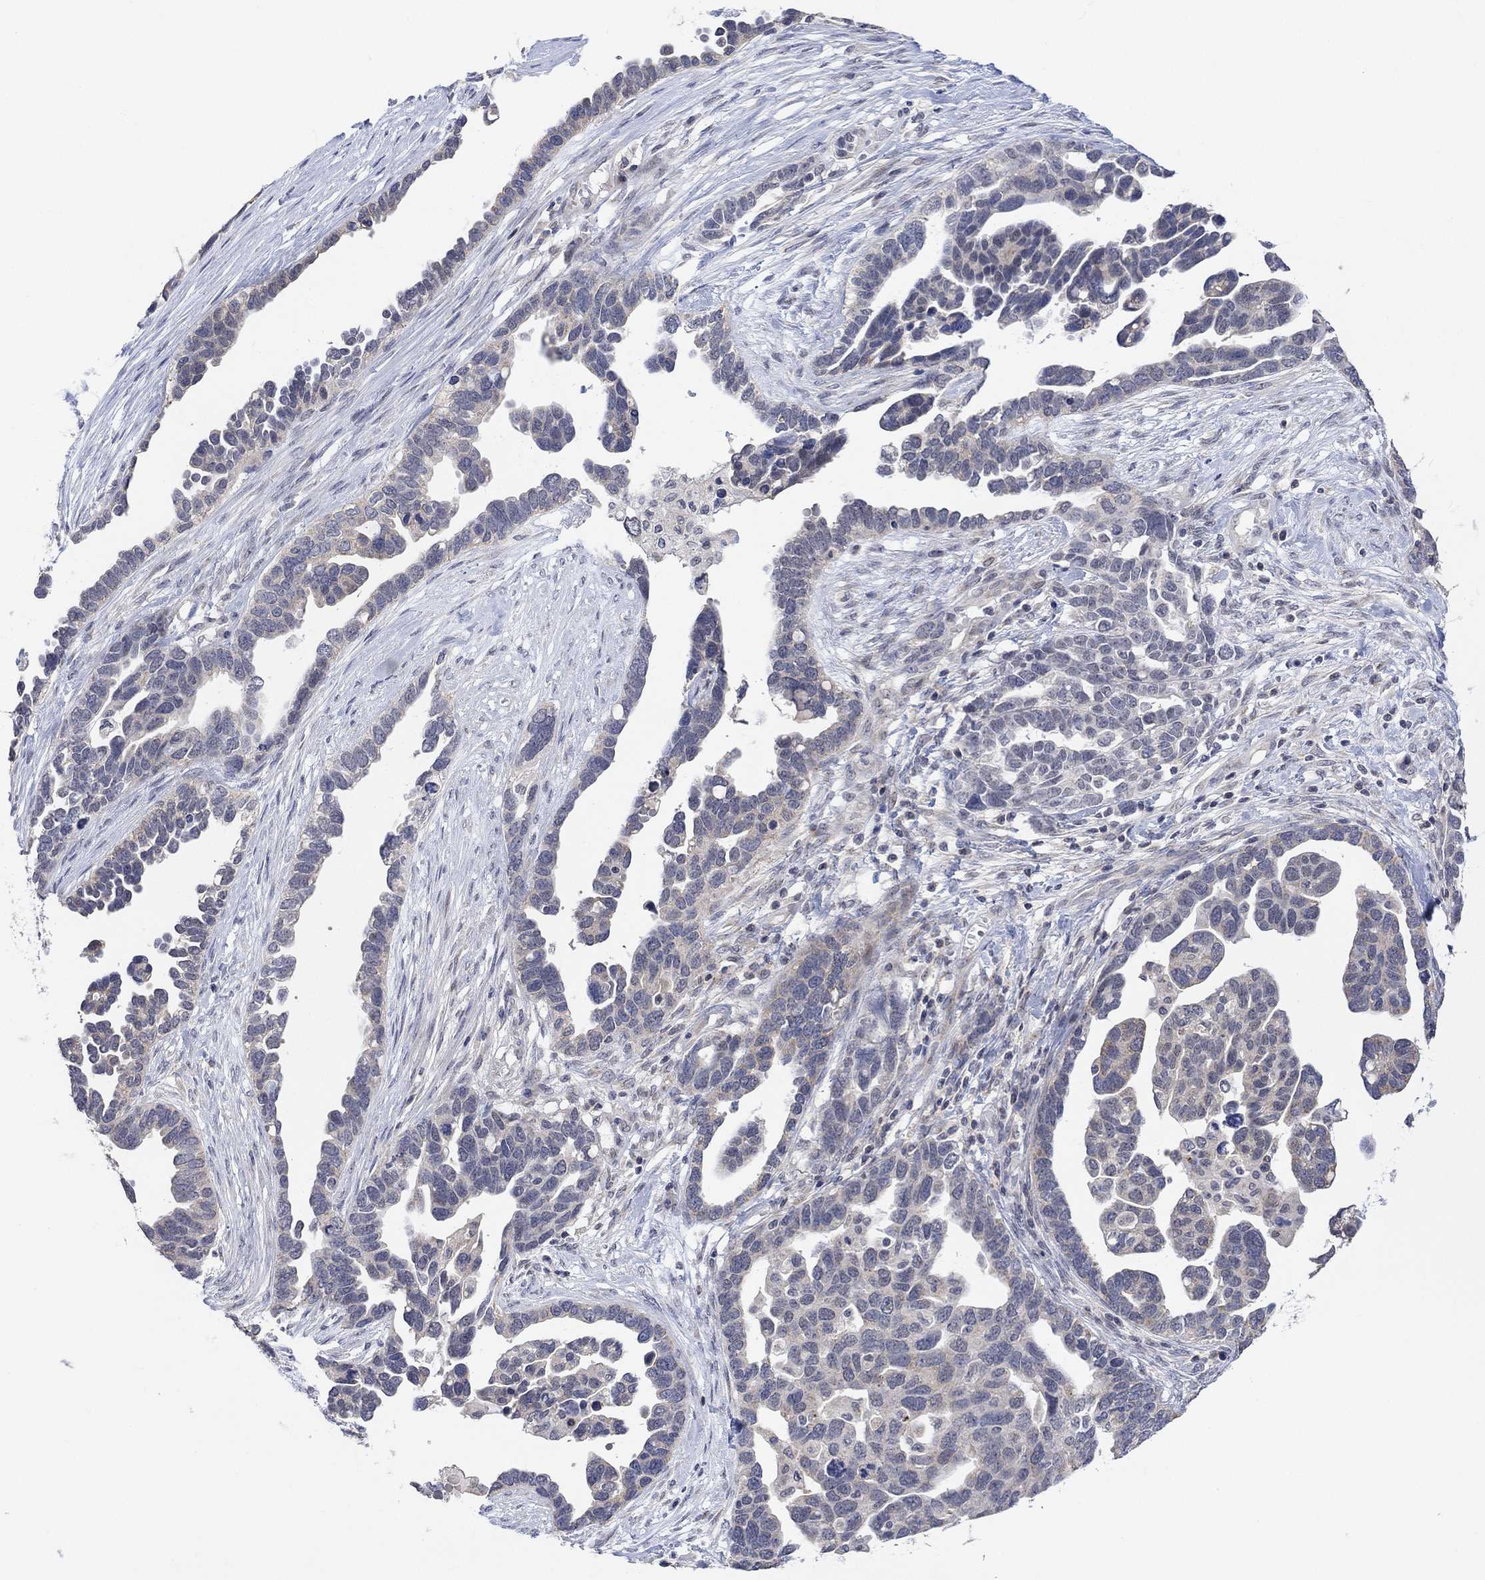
{"staining": {"intensity": "weak", "quantity": "<25%", "location": "cytoplasmic/membranous"}, "tissue": "ovarian cancer", "cell_type": "Tumor cells", "image_type": "cancer", "snomed": [{"axis": "morphology", "description": "Cystadenocarcinoma, serous, NOS"}, {"axis": "topography", "description": "Ovary"}], "caption": "The micrograph displays no staining of tumor cells in serous cystadenocarcinoma (ovarian).", "gene": "SLC48A1", "patient": {"sex": "female", "age": 54}}